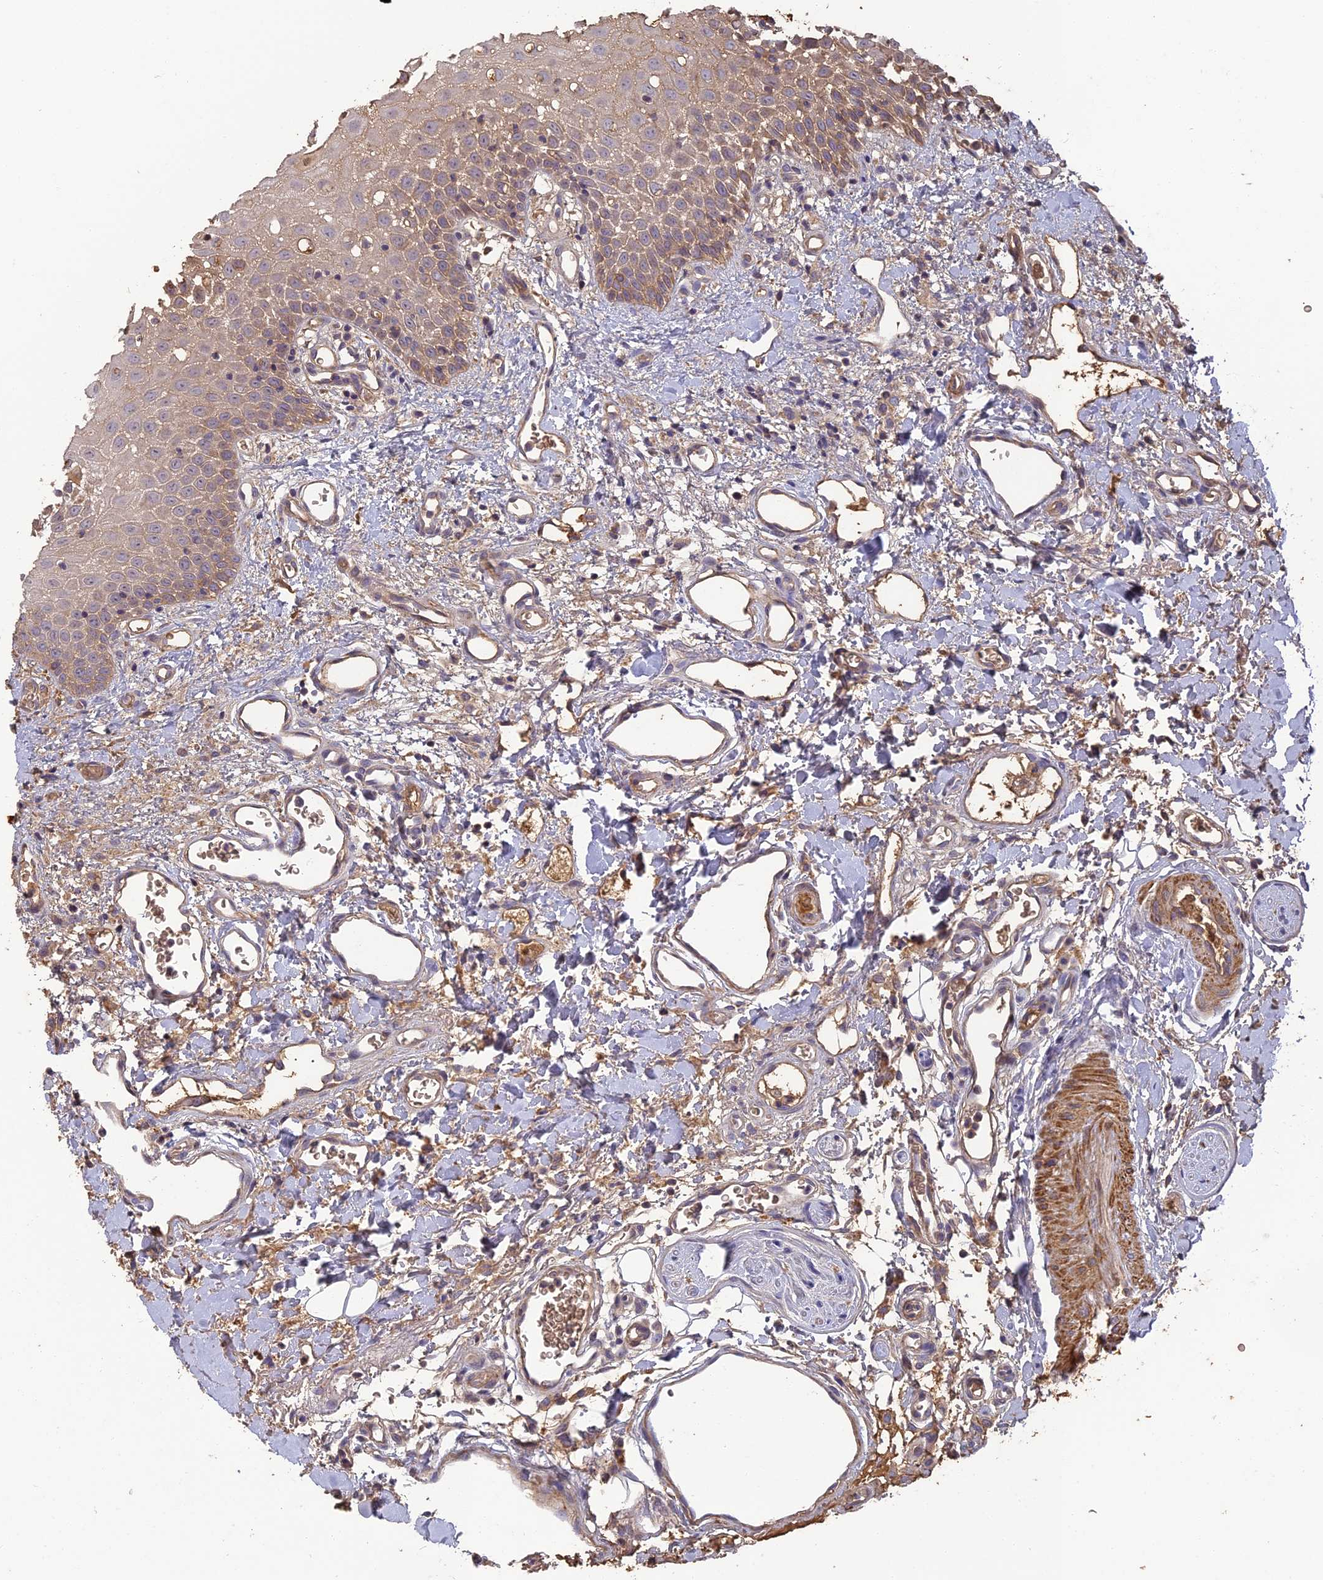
{"staining": {"intensity": "moderate", "quantity": "<25%", "location": "cytoplasmic/membranous"}, "tissue": "oral mucosa", "cell_type": "Squamous epithelial cells", "image_type": "normal", "snomed": [{"axis": "morphology", "description": "Normal tissue, NOS"}, {"axis": "topography", "description": "Oral tissue"}], "caption": "Protein expression analysis of benign human oral mucosa reveals moderate cytoplasmic/membranous positivity in approximately <25% of squamous epithelial cells.", "gene": "ERMAP", "patient": {"sex": "female", "age": 70}}